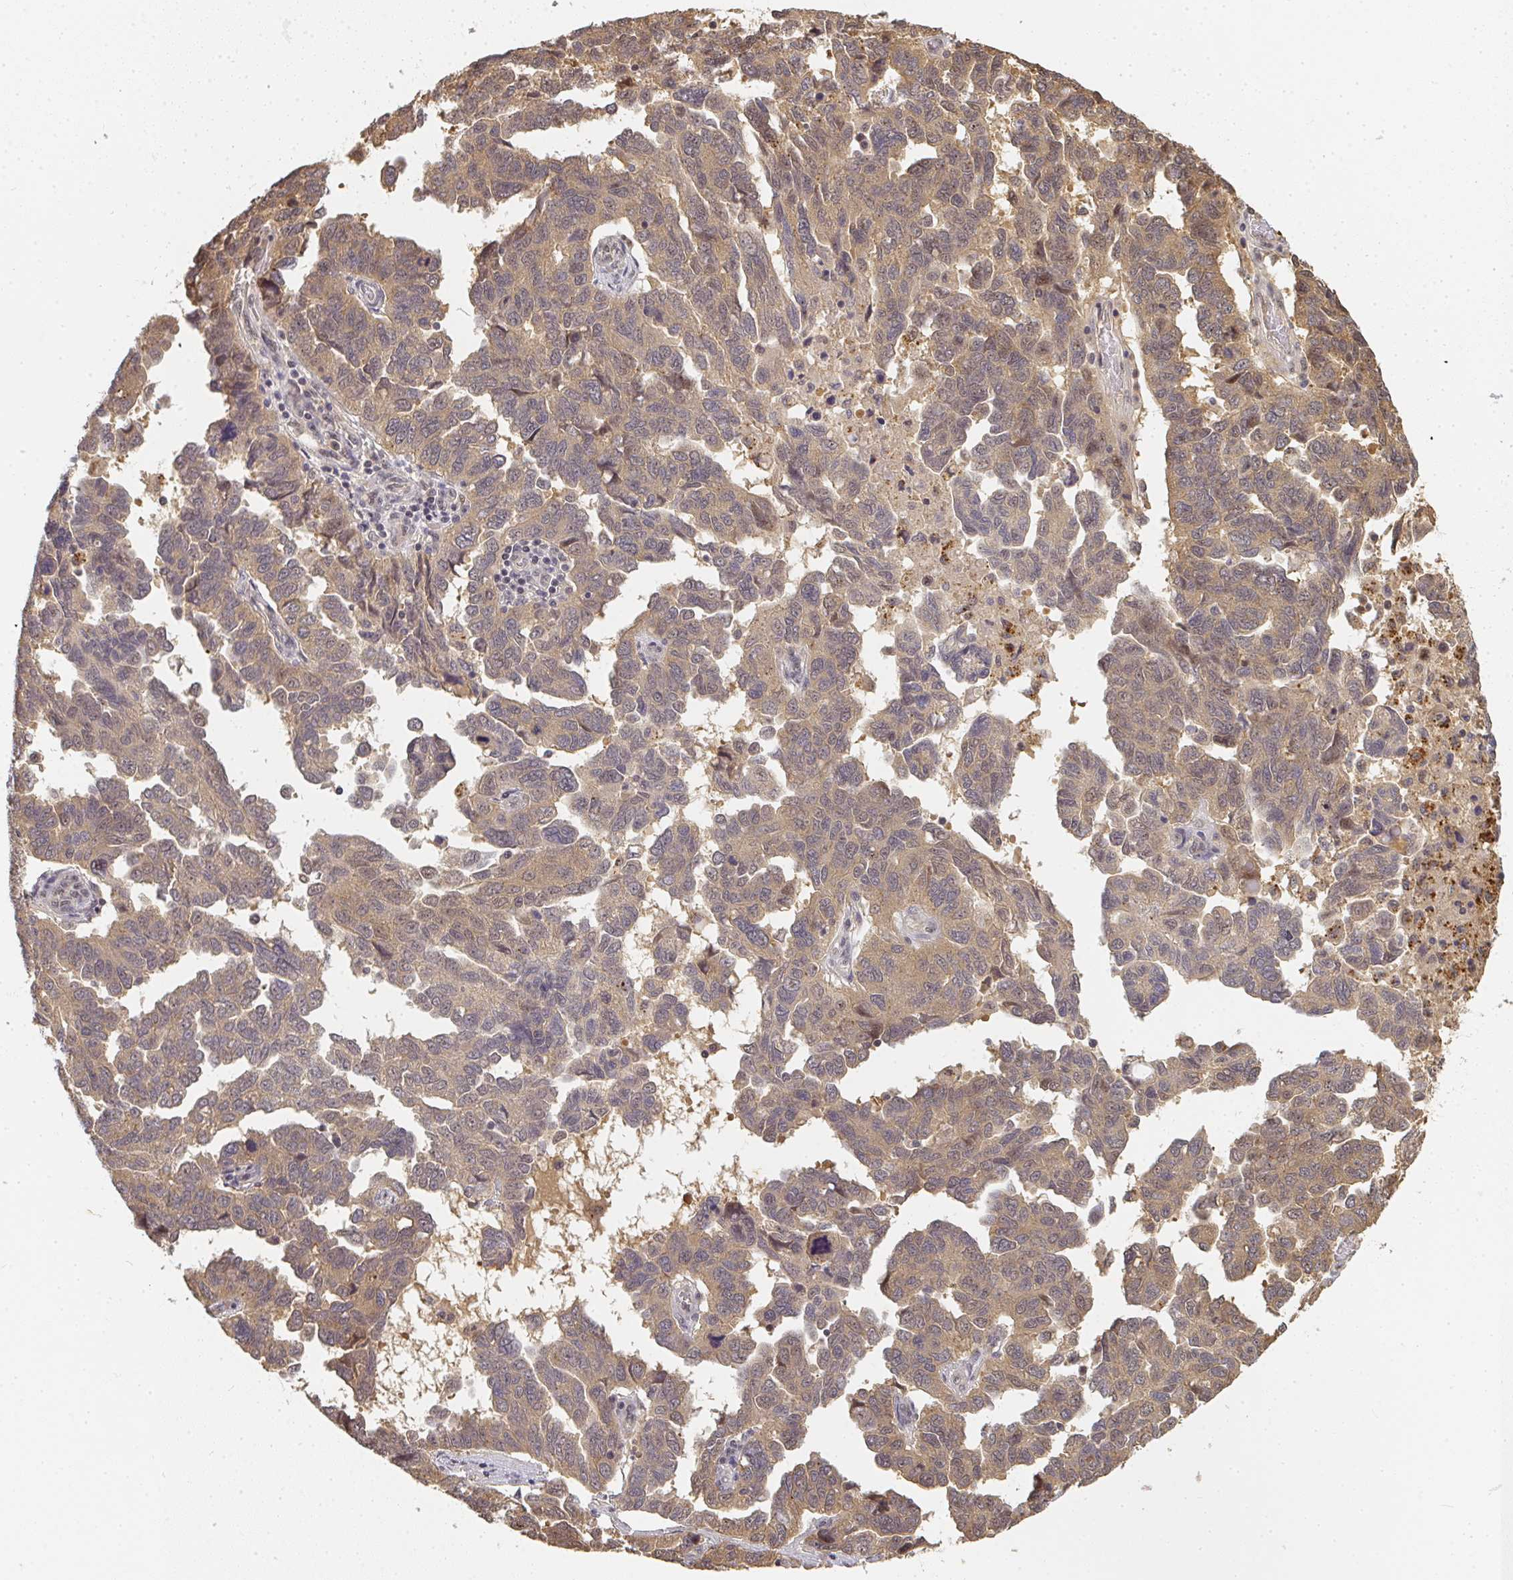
{"staining": {"intensity": "weak", "quantity": ">75%", "location": "cytoplasmic/membranous"}, "tissue": "ovarian cancer", "cell_type": "Tumor cells", "image_type": "cancer", "snomed": [{"axis": "morphology", "description": "Cystadenocarcinoma, serous, NOS"}, {"axis": "topography", "description": "Ovary"}], "caption": "An image of ovarian cancer stained for a protein exhibits weak cytoplasmic/membranous brown staining in tumor cells. (DAB = brown stain, brightfield microscopy at high magnification).", "gene": "SLC35B3", "patient": {"sex": "female", "age": 64}}